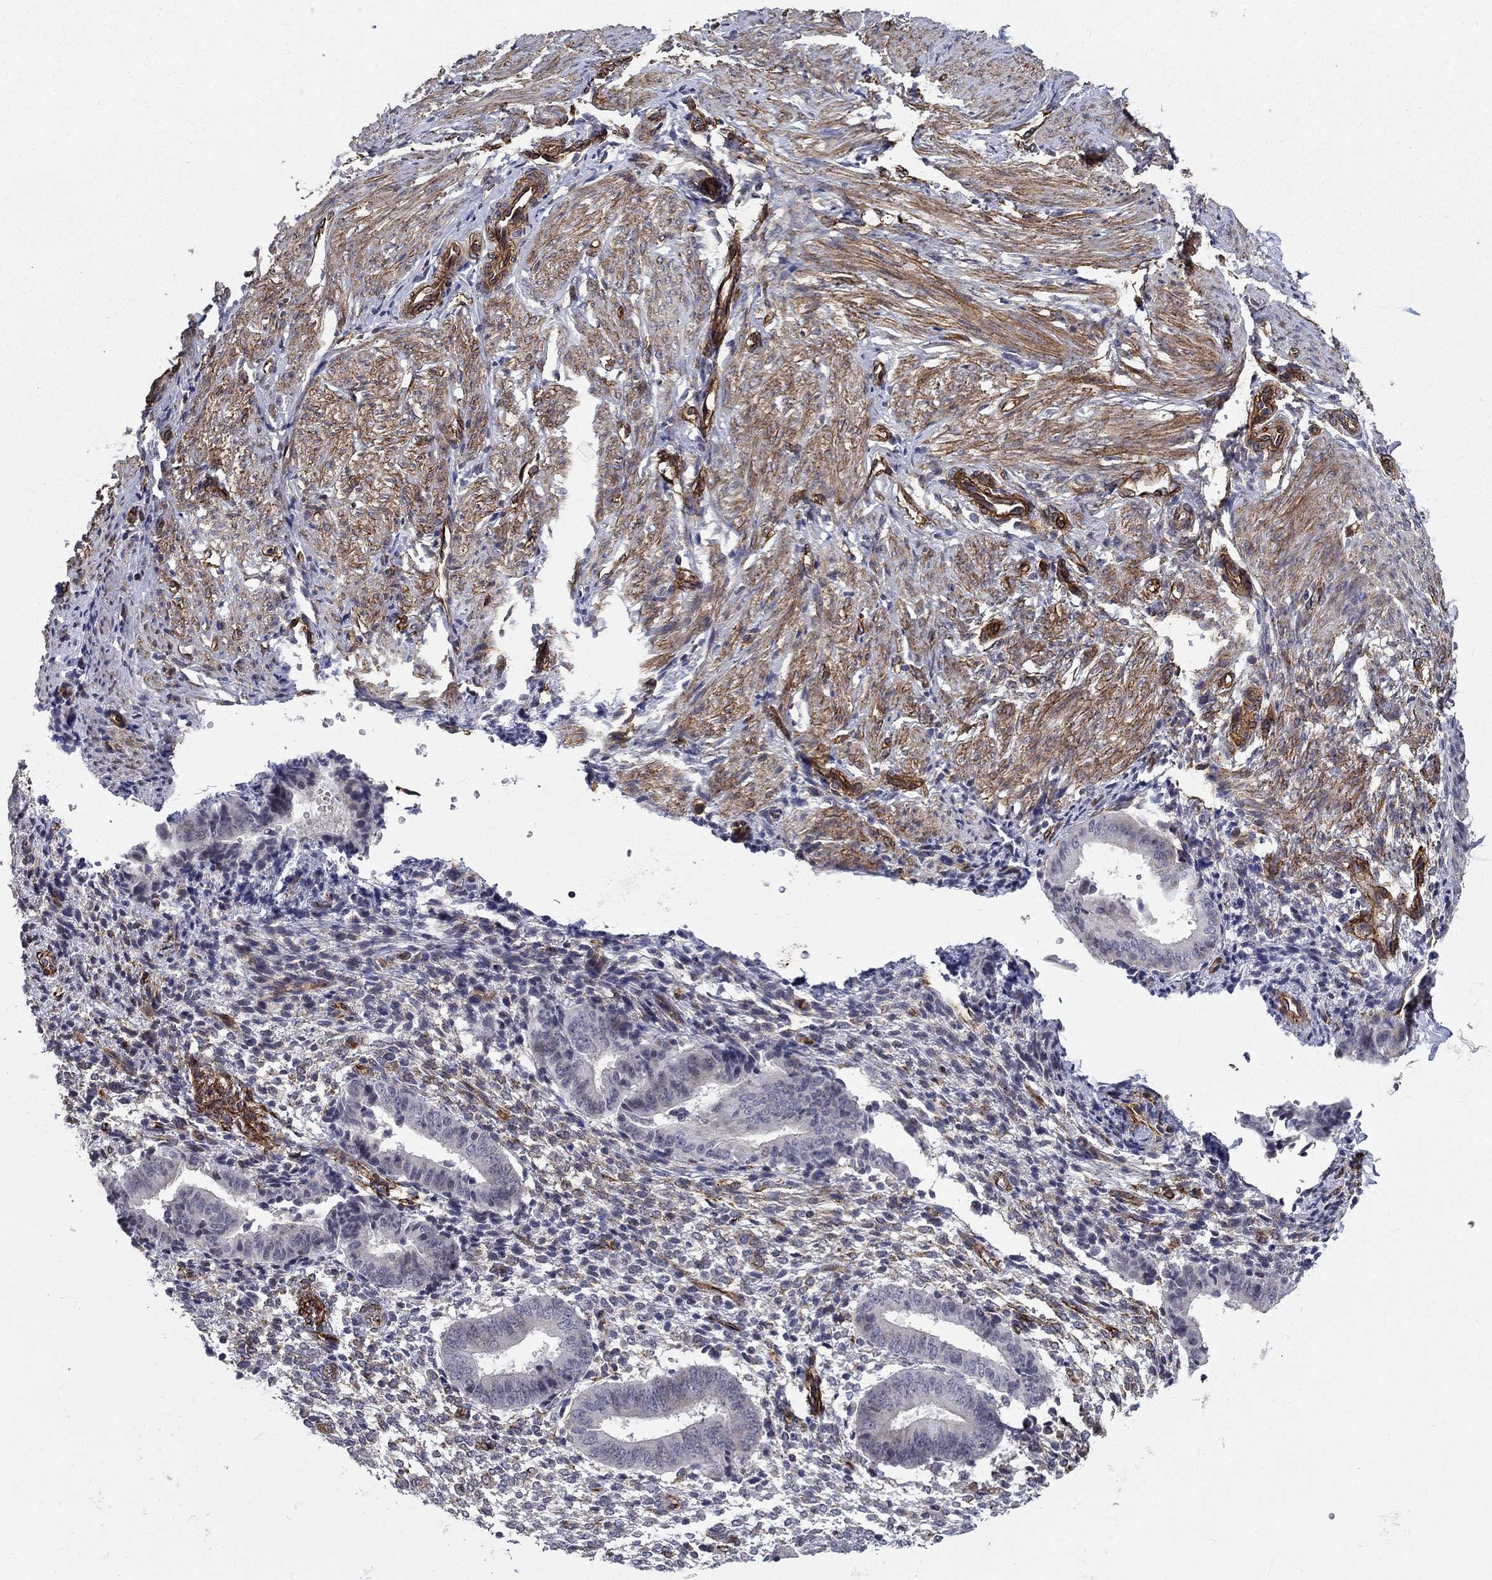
{"staining": {"intensity": "negative", "quantity": "none", "location": "none"}, "tissue": "endometrium", "cell_type": "Cells in endometrial stroma", "image_type": "normal", "snomed": [{"axis": "morphology", "description": "Normal tissue, NOS"}, {"axis": "topography", "description": "Endometrium"}], "caption": "An immunohistochemistry micrograph of normal endometrium is shown. There is no staining in cells in endometrial stroma of endometrium.", "gene": "SYNC", "patient": {"sex": "female", "age": 47}}